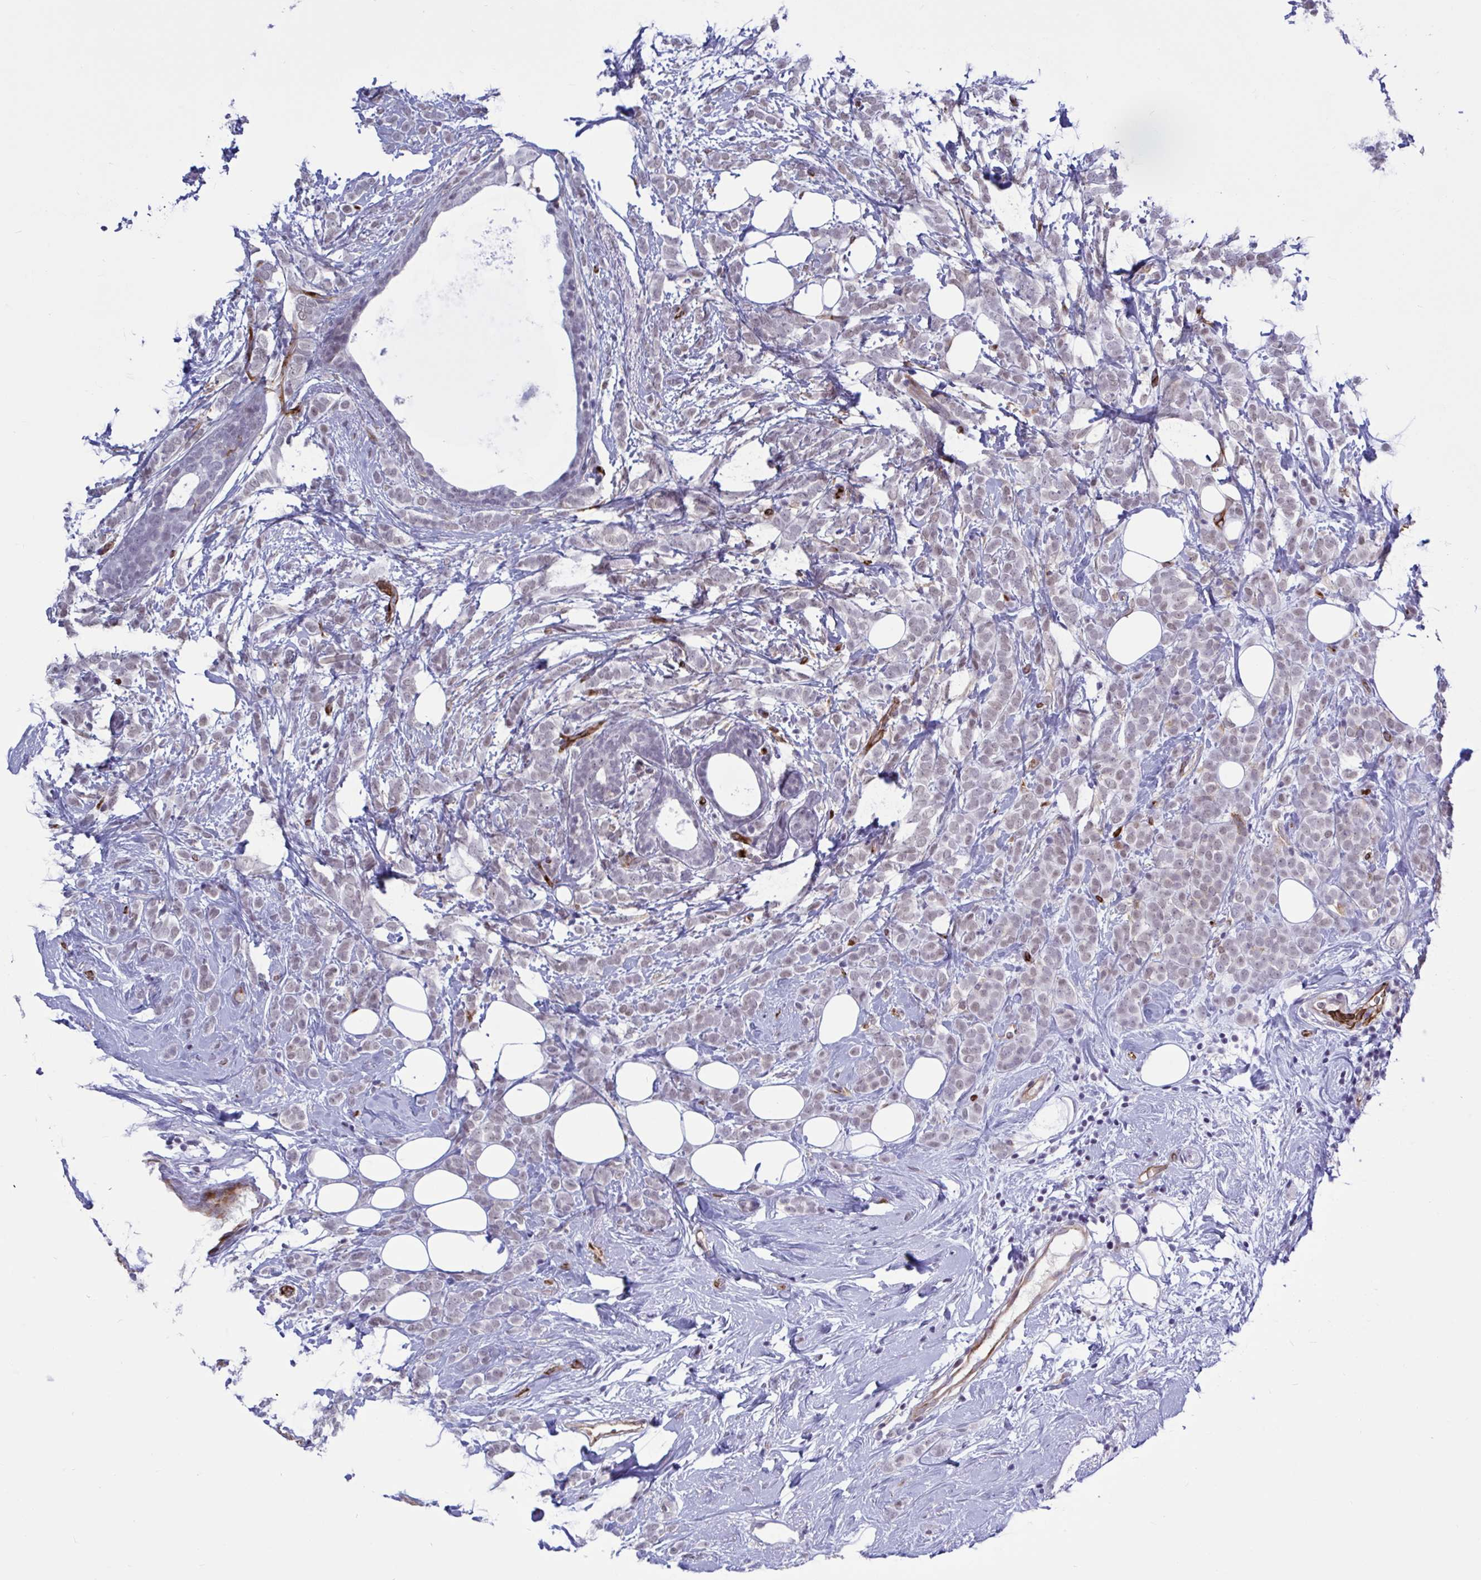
{"staining": {"intensity": "negative", "quantity": "none", "location": "none"}, "tissue": "breast cancer", "cell_type": "Tumor cells", "image_type": "cancer", "snomed": [{"axis": "morphology", "description": "Lobular carcinoma"}, {"axis": "topography", "description": "Breast"}], "caption": "A high-resolution image shows immunohistochemistry staining of lobular carcinoma (breast), which demonstrates no significant expression in tumor cells. The staining is performed using DAB (3,3'-diaminobenzidine) brown chromogen with nuclei counter-stained in using hematoxylin.", "gene": "EML1", "patient": {"sex": "female", "age": 49}}